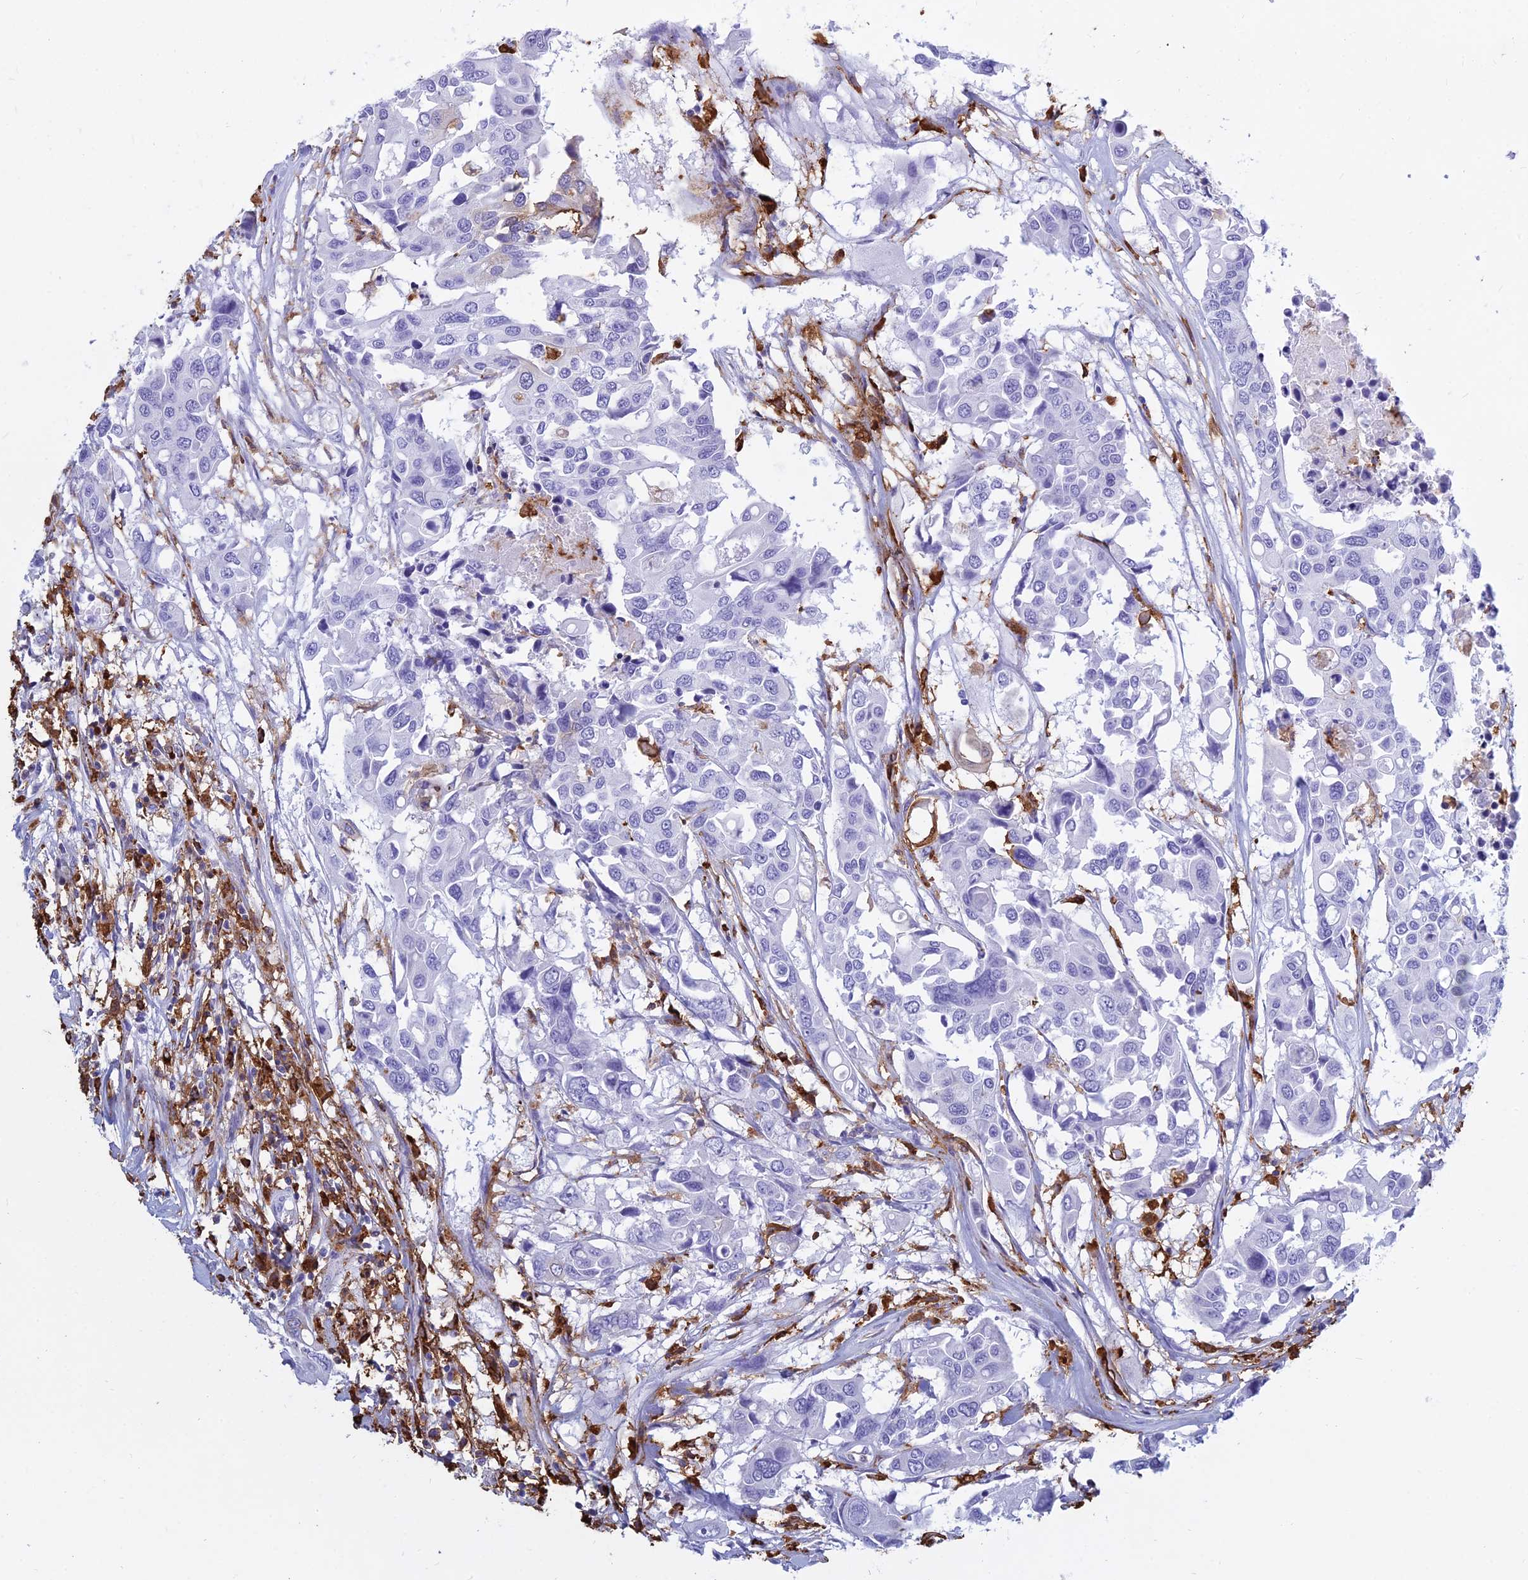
{"staining": {"intensity": "negative", "quantity": "none", "location": "none"}, "tissue": "colorectal cancer", "cell_type": "Tumor cells", "image_type": "cancer", "snomed": [{"axis": "morphology", "description": "Adenocarcinoma, NOS"}, {"axis": "topography", "description": "Colon"}], "caption": "DAB (3,3'-diaminobenzidine) immunohistochemical staining of human adenocarcinoma (colorectal) displays no significant expression in tumor cells.", "gene": "HLA-DRB1", "patient": {"sex": "male", "age": 77}}